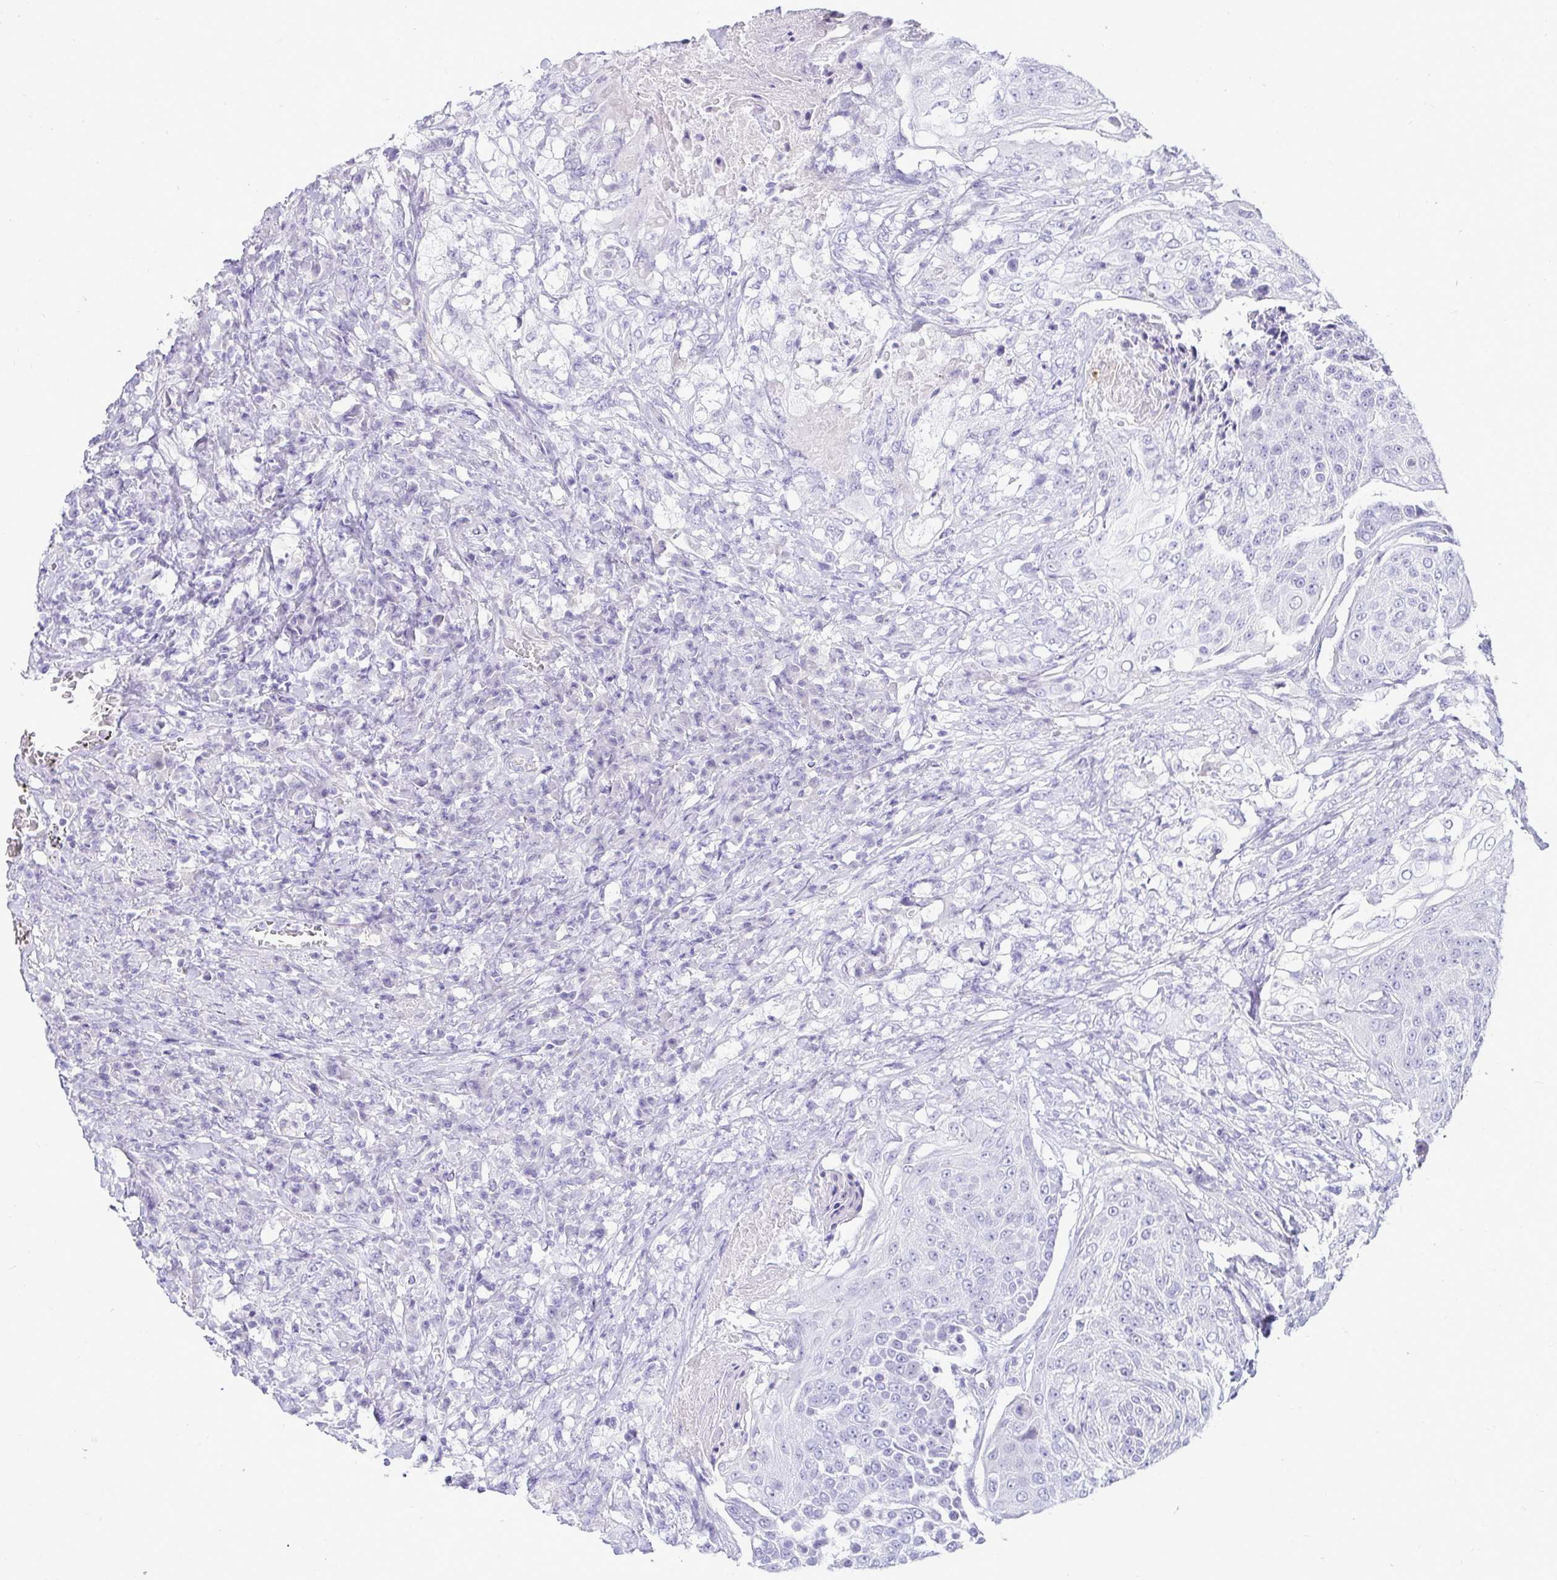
{"staining": {"intensity": "negative", "quantity": "none", "location": "none"}, "tissue": "urothelial cancer", "cell_type": "Tumor cells", "image_type": "cancer", "snomed": [{"axis": "morphology", "description": "Urothelial carcinoma, High grade"}, {"axis": "topography", "description": "Urinary bladder"}], "caption": "Immunohistochemistry (IHC) photomicrograph of human urothelial carcinoma (high-grade) stained for a protein (brown), which displays no positivity in tumor cells. Brightfield microscopy of IHC stained with DAB (3,3'-diaminobenzidine) (brown) and hematoxylin (blue), captured at high magnification.", "gene": "HSPB6", "patient": {"sex": "female", "age": 63}}